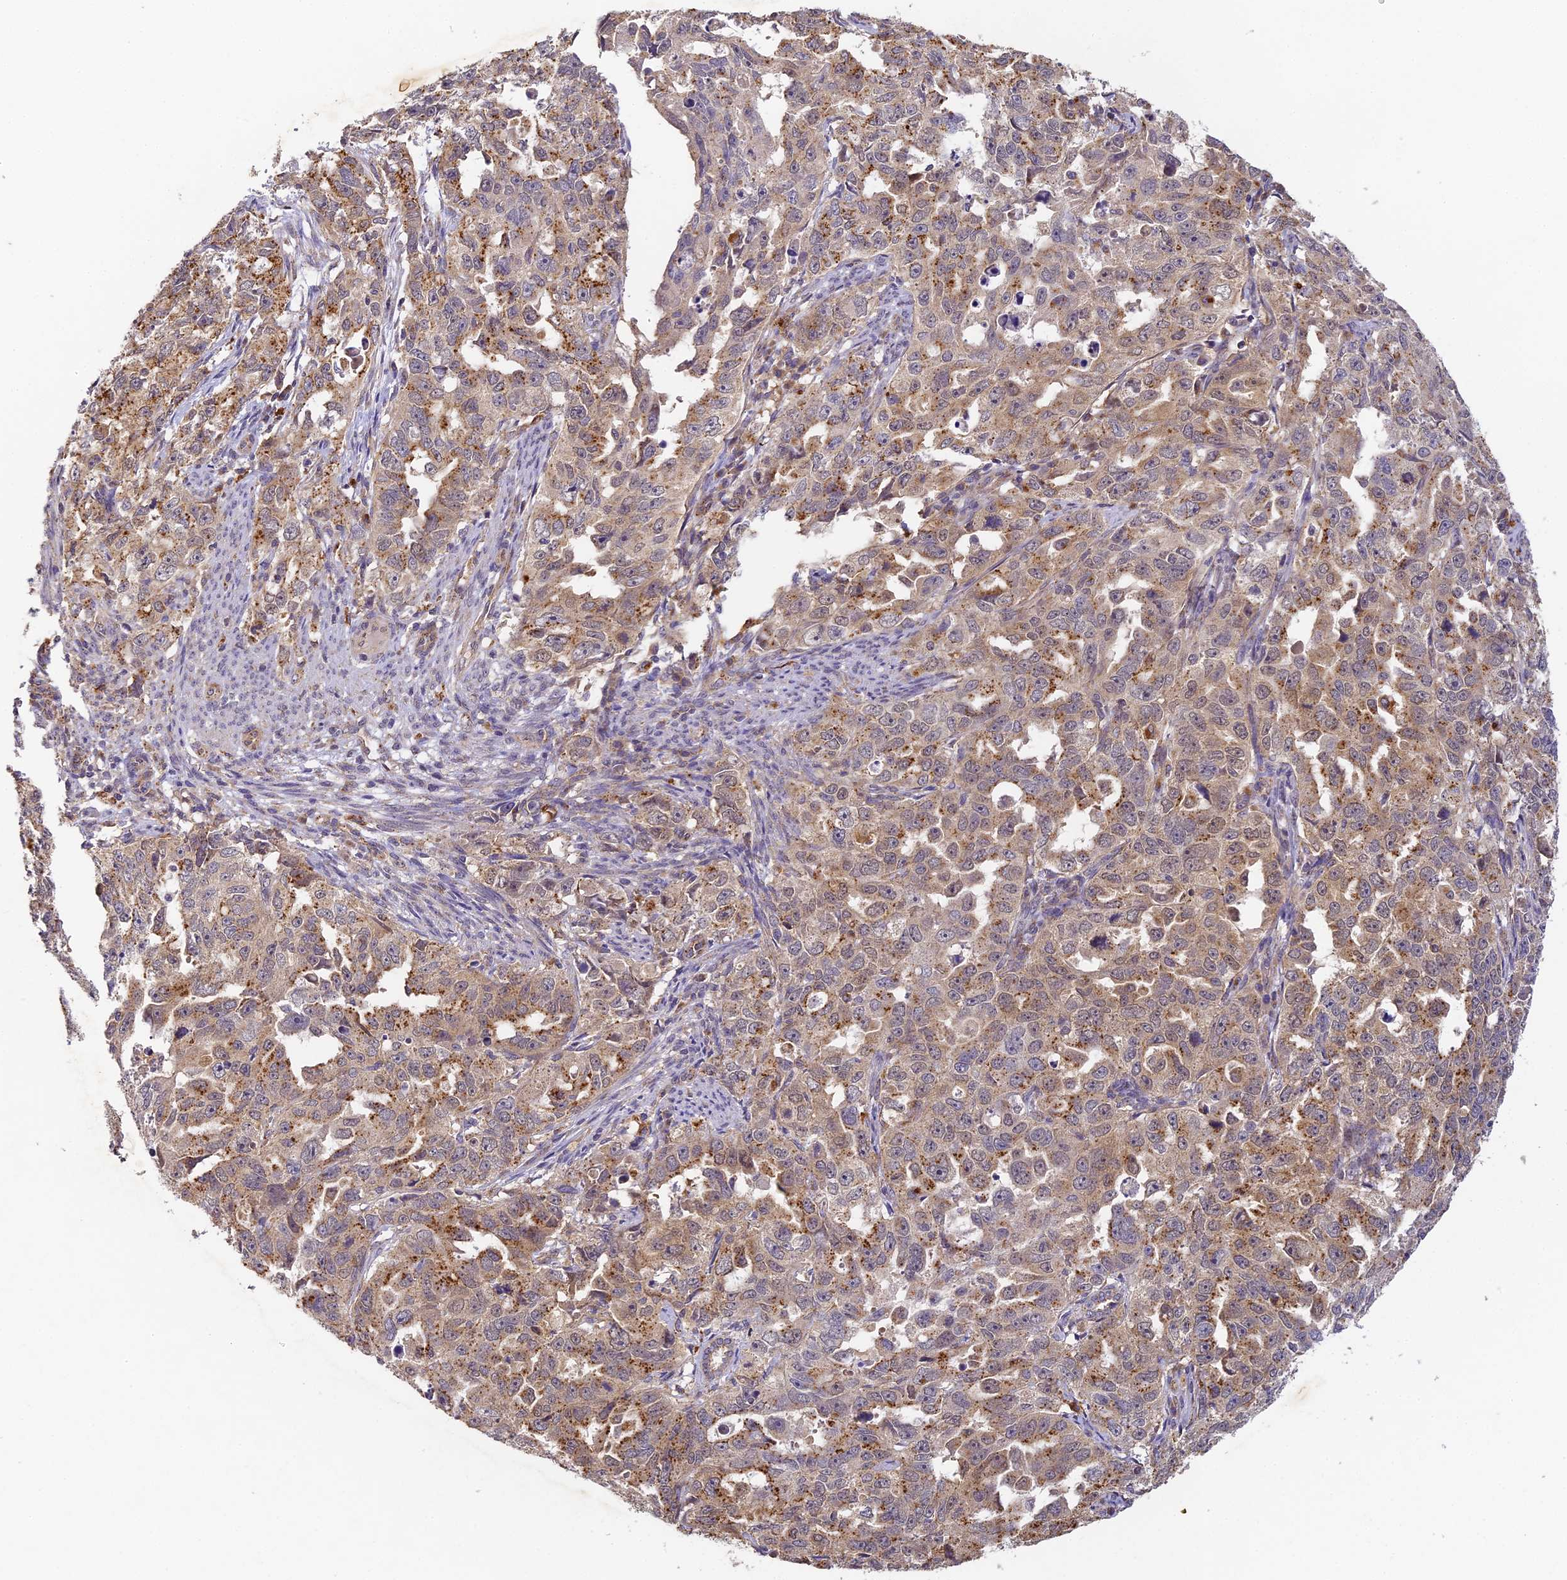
{"staining": {"intensity": "moderate", "quantity": ">75%", "location": "cytoplasmic/membranous"}, "tissue": "endometrial cancer", "cell_type": "Tumor cells", "image_type": "cancer", "snomed": [{"axis": "morphology", "description": "Adenocarcinoma, NOS"}, {"axis": "topography", "description": "Endometrium"}], "caption": "DAB immunohistochemical staining of human endometrial cancer demonstrates moderate cytoplasmic/membranous protein expression in approximately >75% of tumor cells.", "gene": "YAE1", "patient": {"sex": "female", "age": 65}}